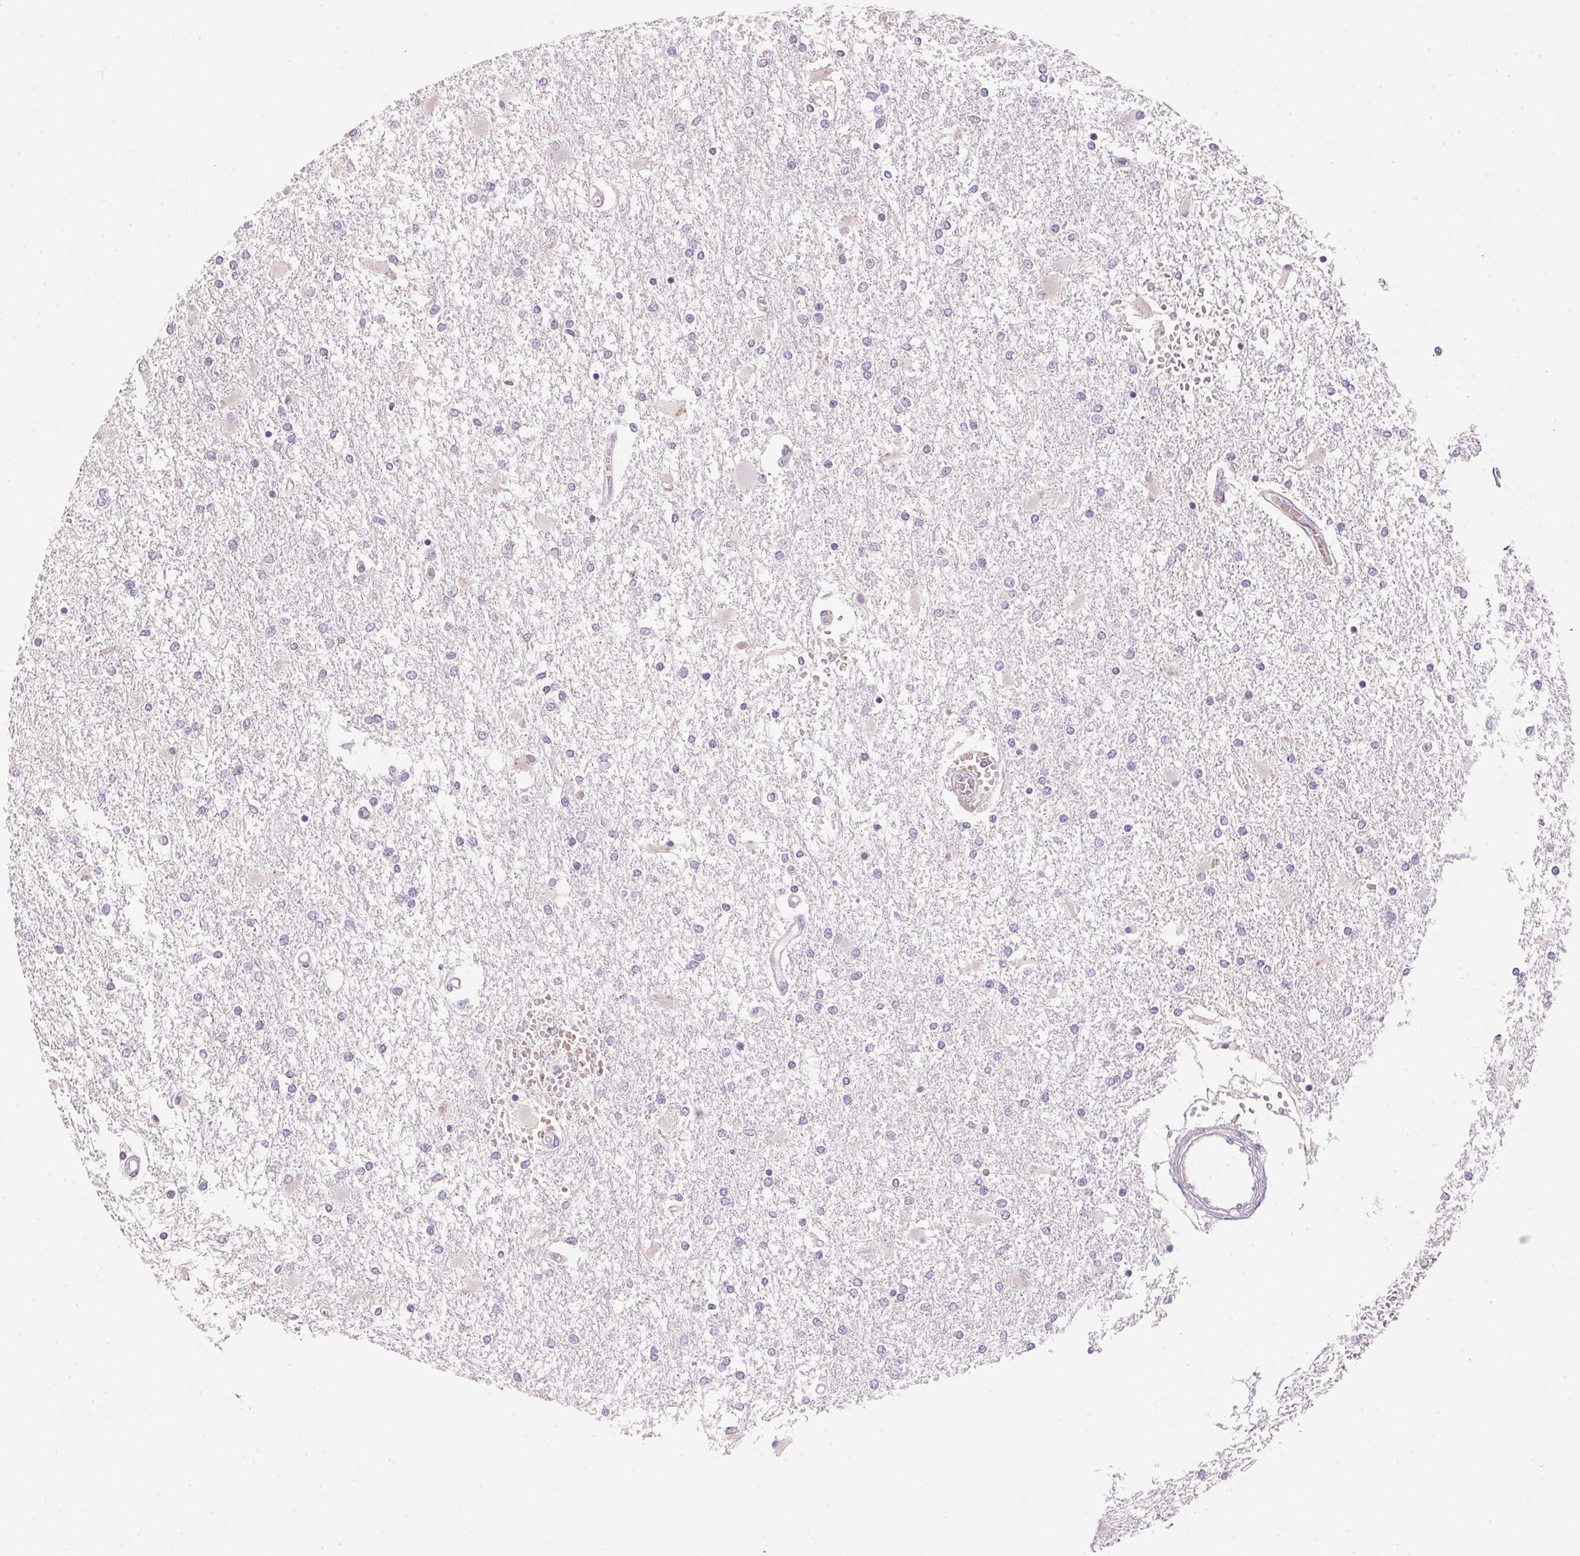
{"staining": {"intensity": "negative", "quantity": "none", "location": "none"}, "tissue": "glioma", "cell_type": "Tumor cells", "image_type": "cancer", "snomed": [{"axis": "morphology", "description": "Glioma, malignant, High grade"}, {"axis": "topography", "description": "Cerebral cortex"}], "caption": "Photomicrograph shows no protein staining in tumor cells of glioma tissue.", "gene": "HSD17B2", "patient": {"sex": "male", "age": 79}}